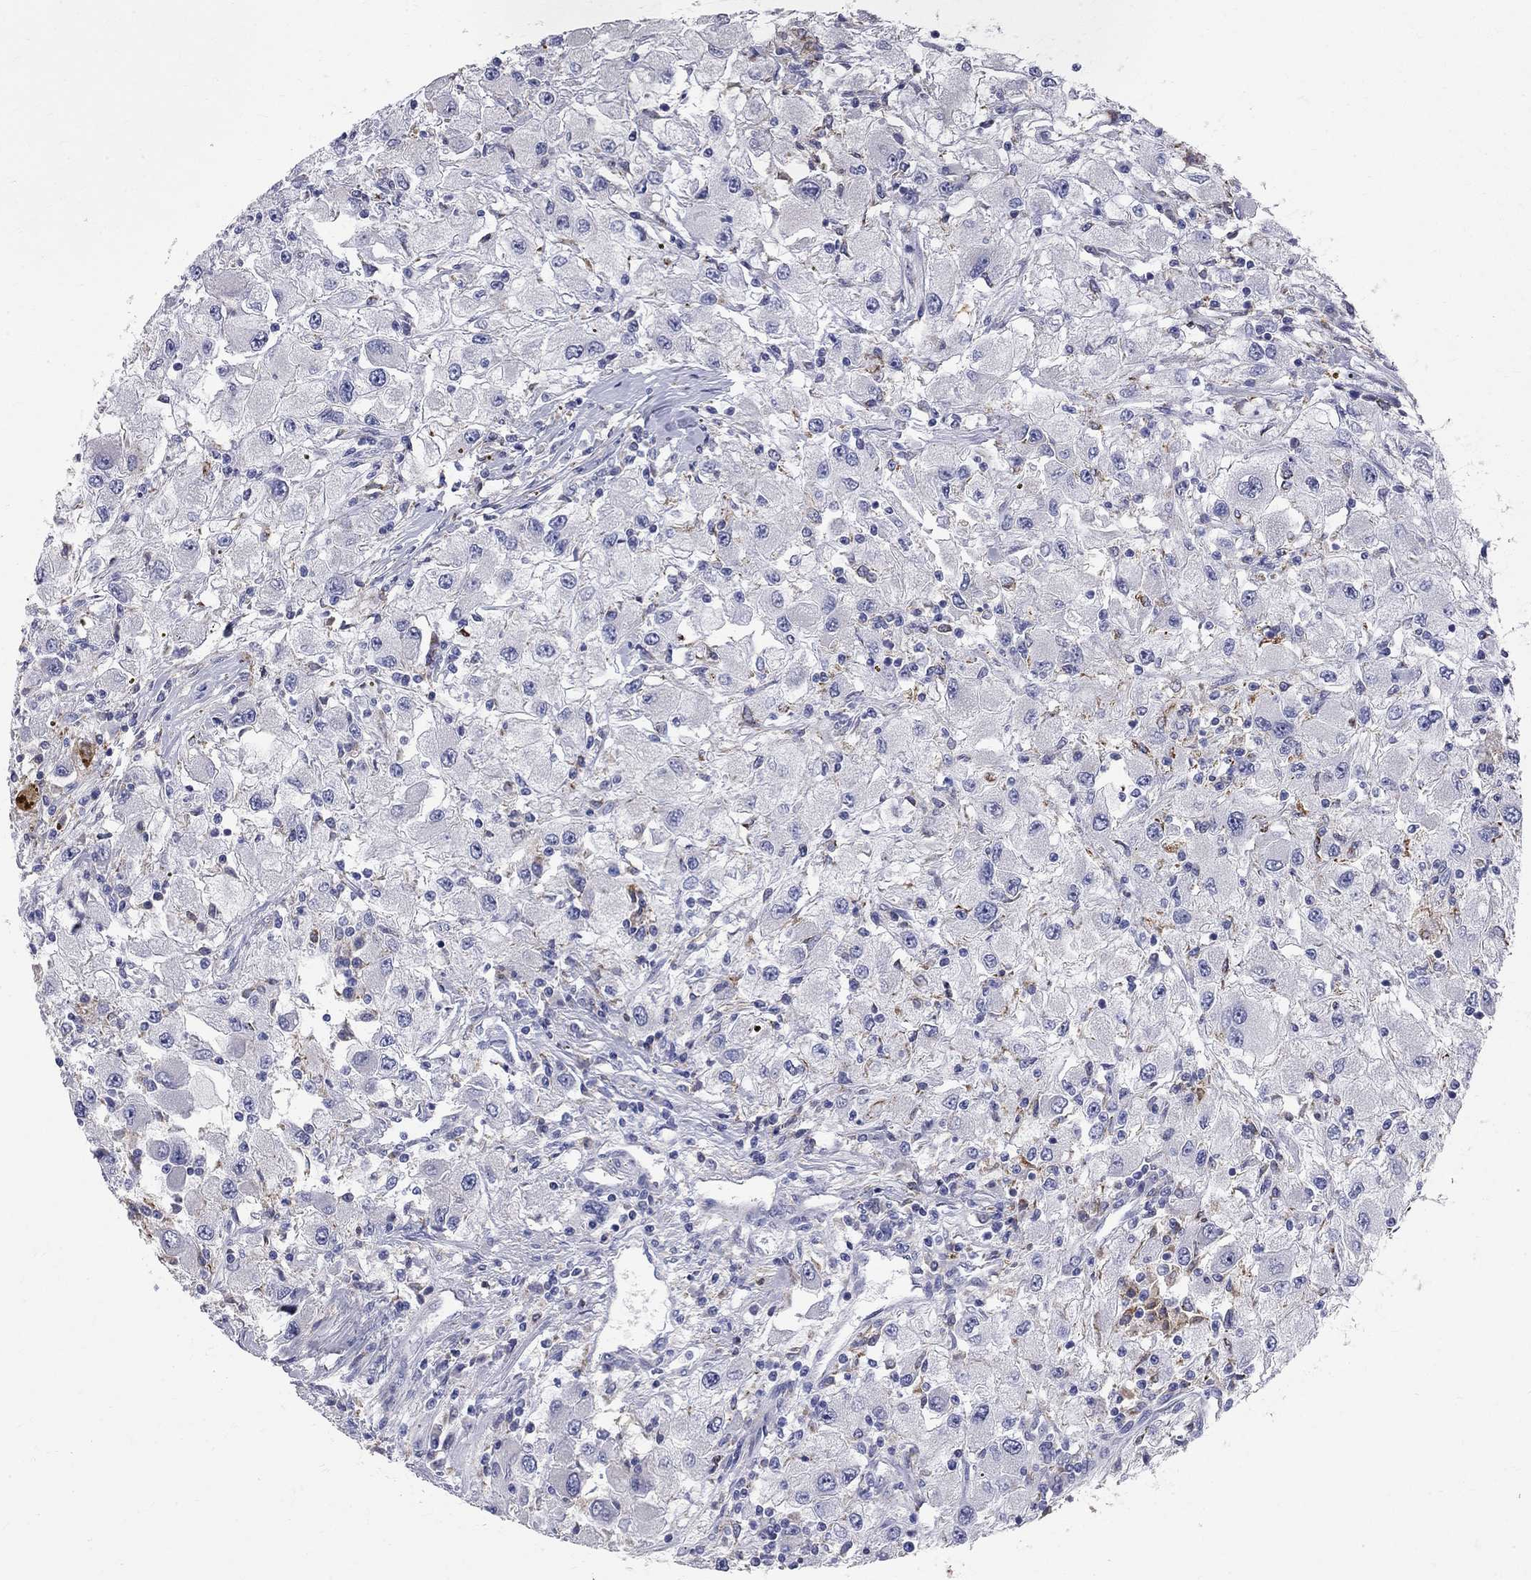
{"staining": {"intensity": "negative", "quantity": "none", "location": "none"}, "tissue": "renal cancer", "cell_type": "Tumor cells", "image_type": "cancer", "snomed": [{"axis": "morphology", "description": "Adenocarcinoma, NOS"}, {"axis": "topography", "description": "Kidney"}], "caption": "The histopathology image reveals no staining of tumor cells in renal cancer (adenocarcinoma). The staining is performed using DAB brown chromogen with nuclei counter-stained in using hematoxylin.", "gene": "ACSL1", "patient": {"sex": "female", "age": 67}}